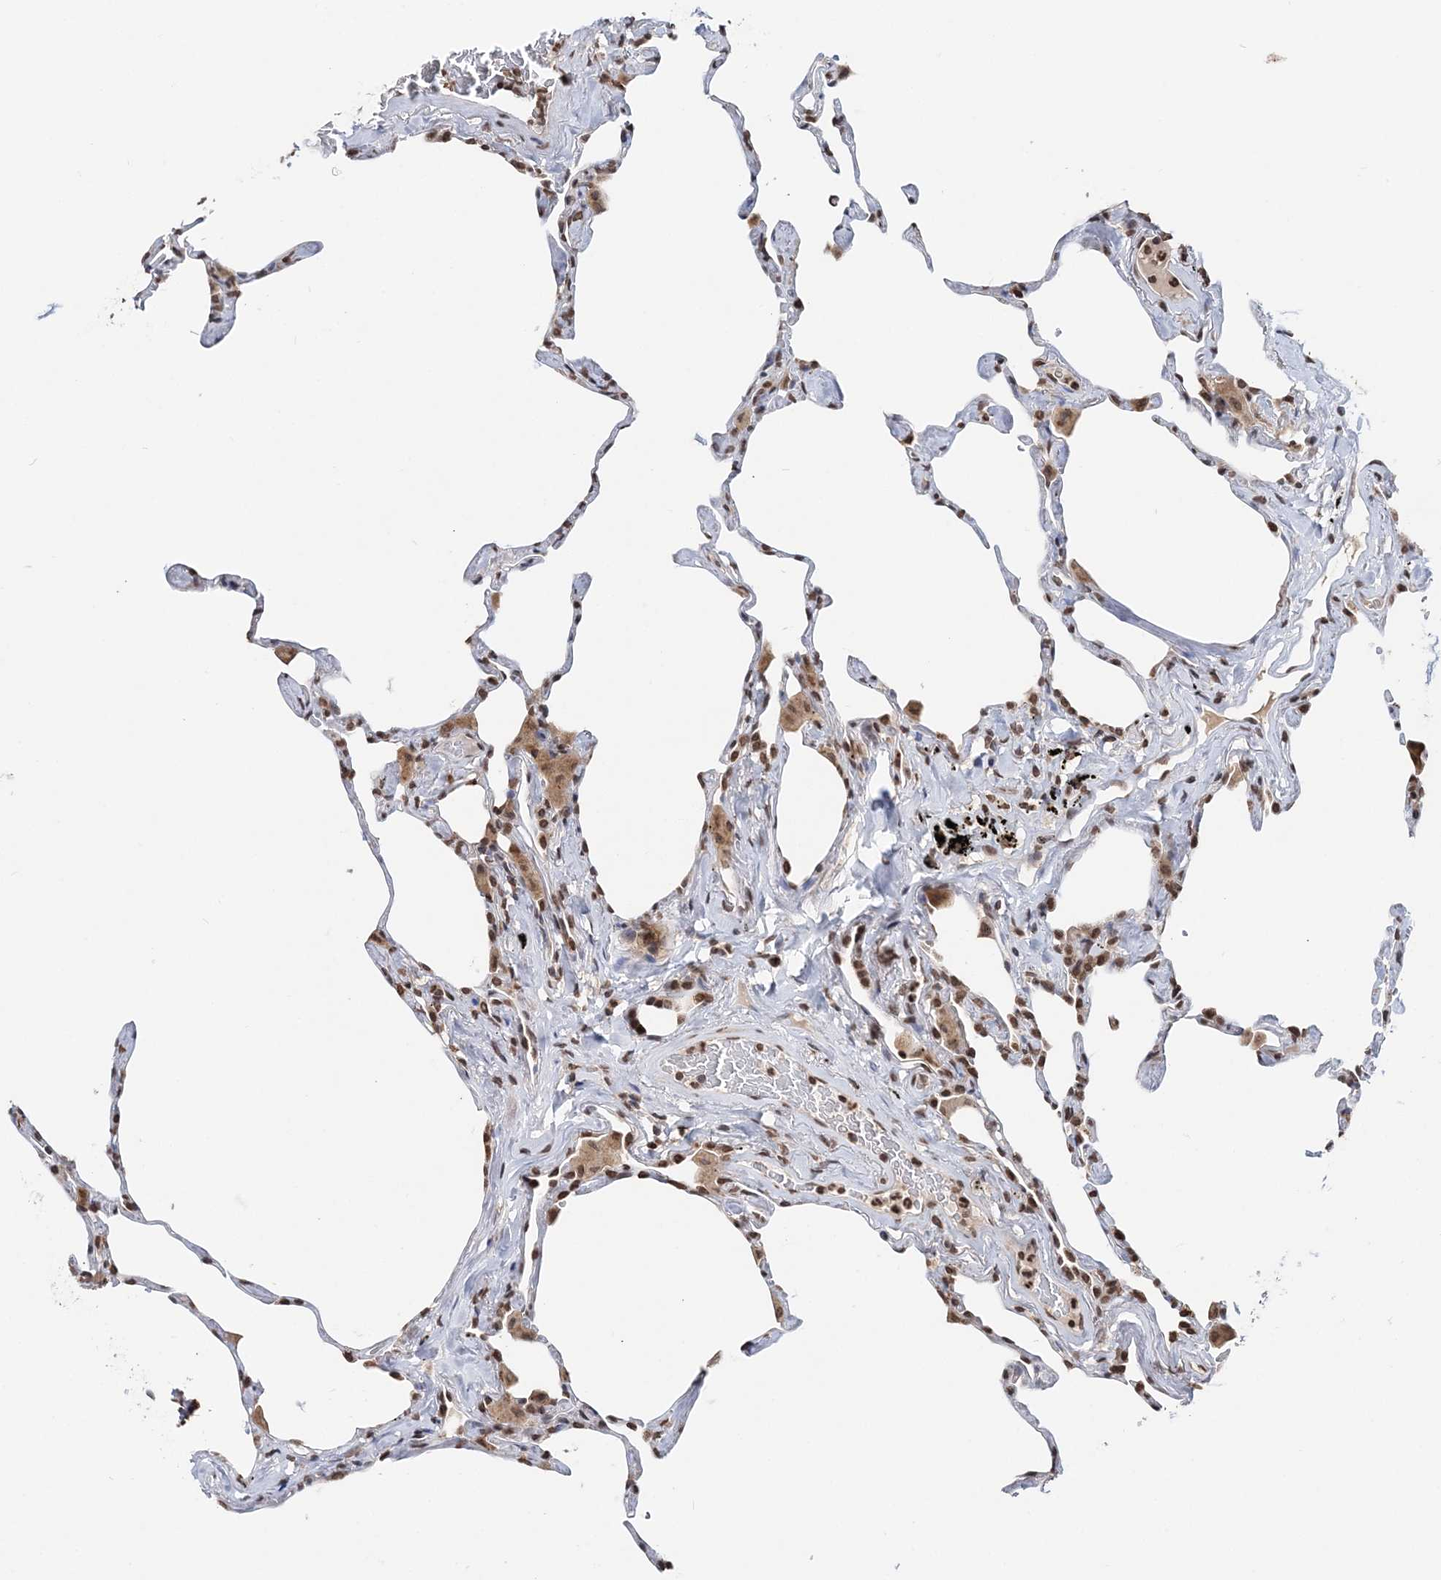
{"staining": {"intensity": "moderate", "quantity": "25%-75%", "location": "cytoplasmic/membranous,nuclear"}, "tissue": "lung", "cell_type": "Alveolar cells", "image_type": "normal", "snomed": [{"axis": "morphology", "description": "Normal tissue, NOS"}, {"axis": "topography", "description": "Lung"}], "caption": "High-power microscopy captured an immunohistochemistry image of benign lung, revealing moderate cytoplasmic/membranous,nuclear expression in approximately 25%-75% of alveolar cells. (DAB IHC with brightfield microscopy, high magnification).", "gene": "SOWAHB", "patient": {"sex": "male", "age": 65}}